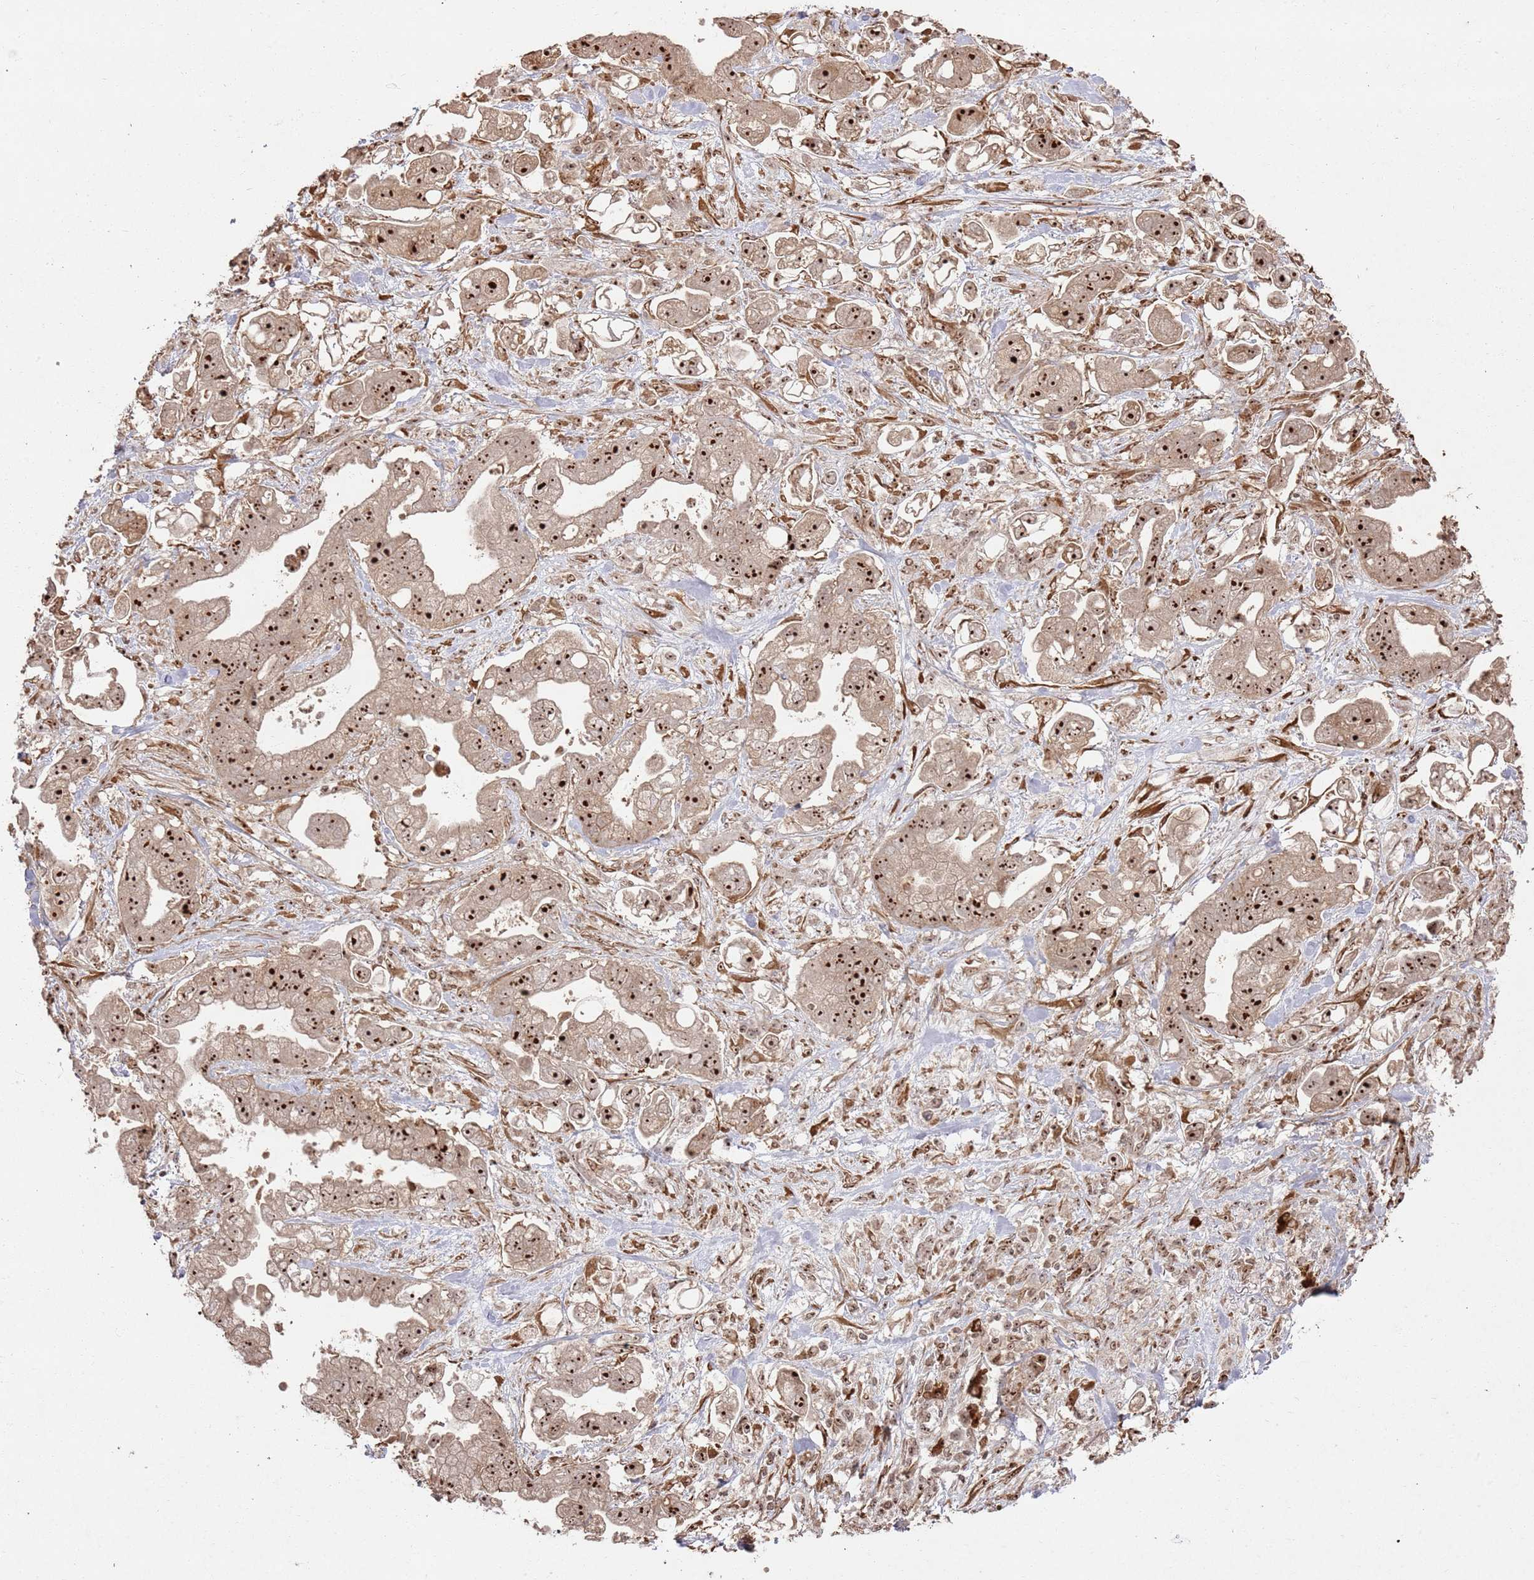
{"staining": {"intensity": "strong", "quantity": ">75%", "location": "nuclear"}, "tissue": "stomach cancer", "cell_type": "Tumor cells", "image_type": "cancer", "snomed": [{"axis": "morphology", "description": "Adenocarcinoma, NOS"}, {"axis": "topography", "description": "Stomach"}], "caption": "Stomach cancer stained with immunohistochemistry shows strong nuclear expression in about >75% of tumor cells. (Brightfield microscopy of DAB IHC at high magnification).", "gene": "UTP11", "patient": {"sex": "male", "age": 62}}